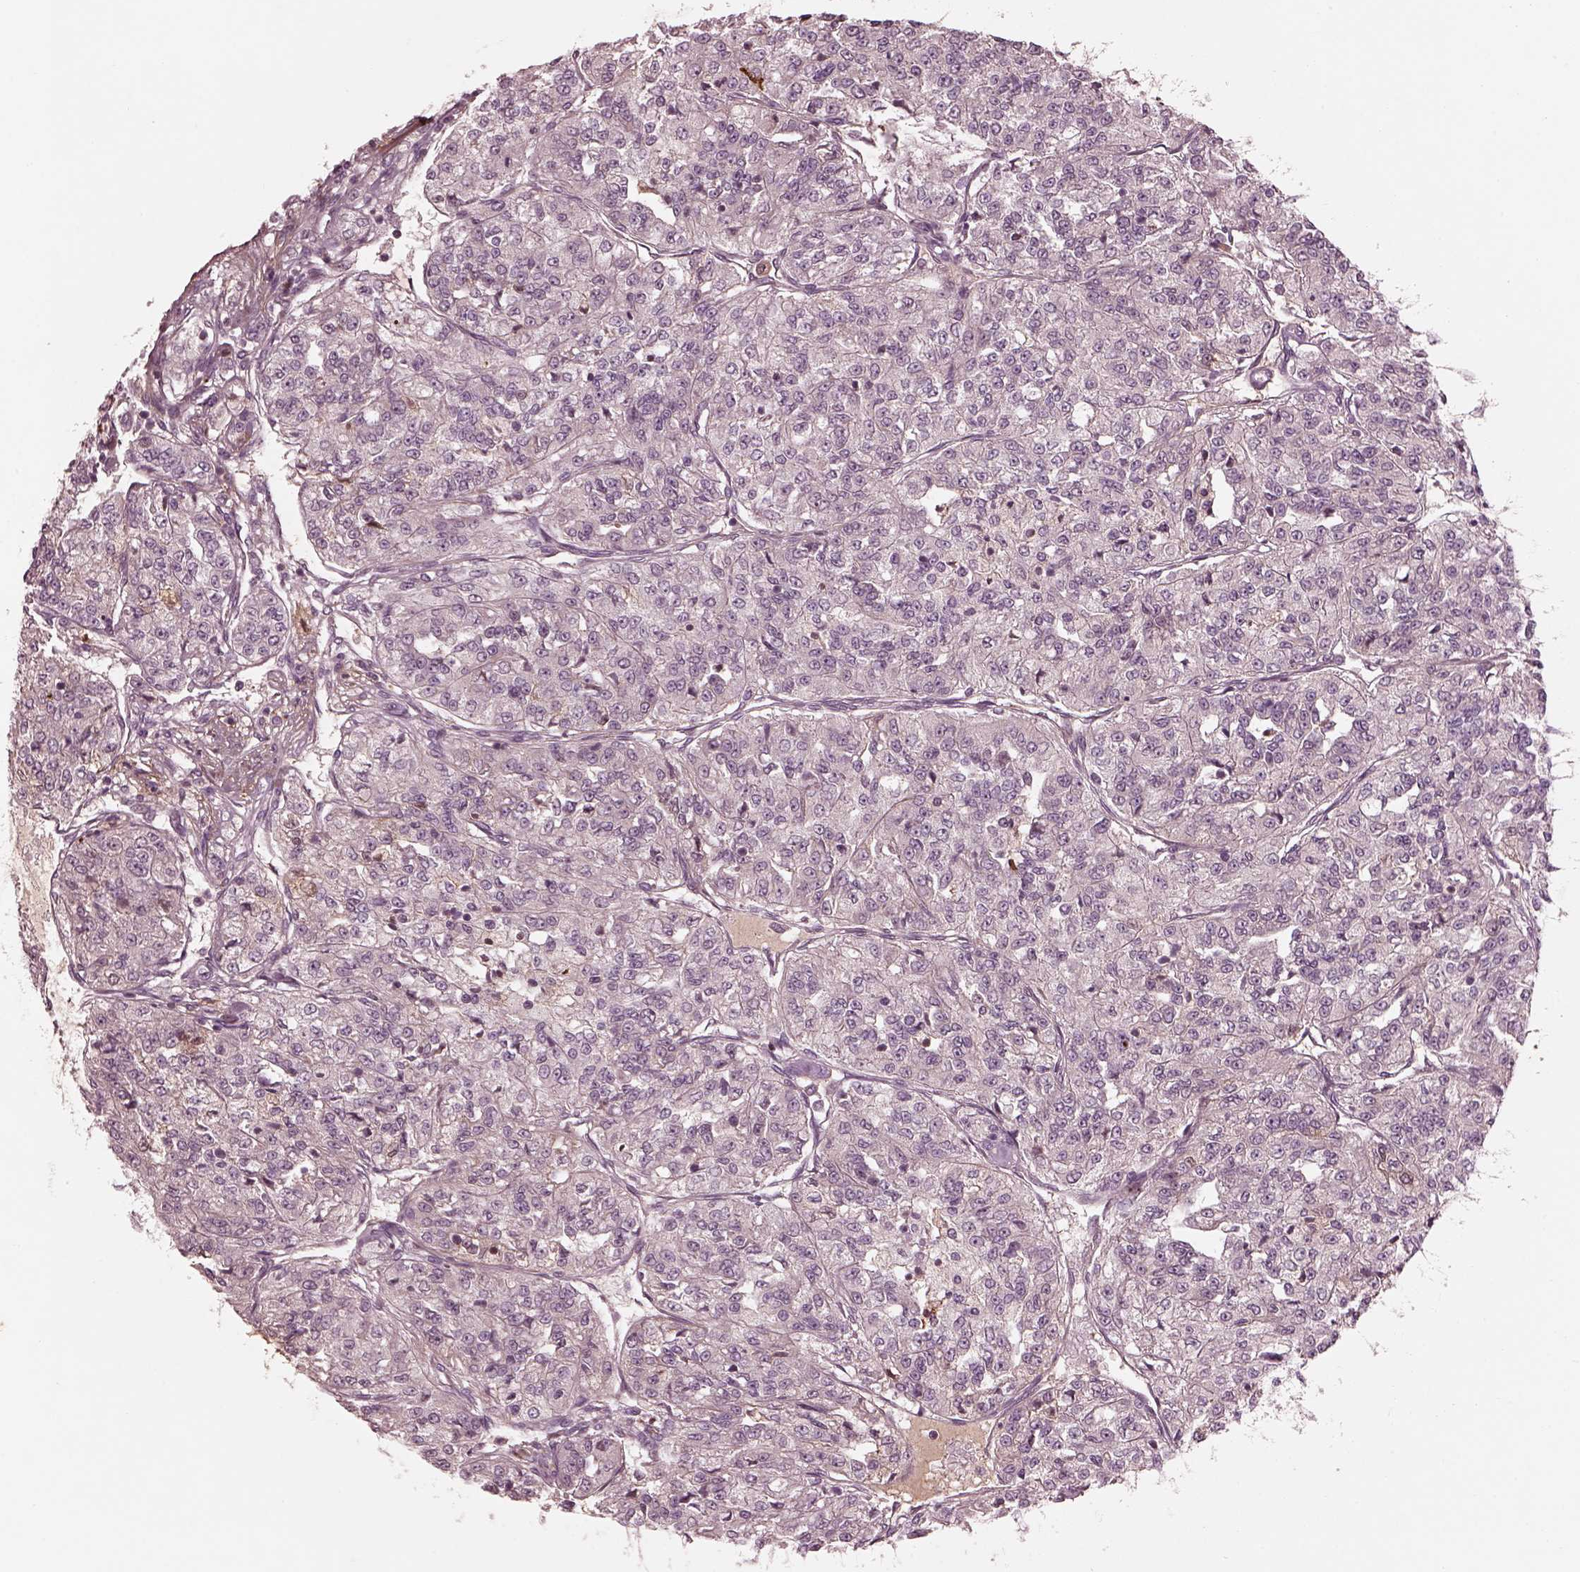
{"staining": {"intensity": "negative", "quantity": "none", "location": "none"}, "tissue": "renal cancer", "cell_type": "Tumor cells", "image_type": "cancer", "snomed": [{"axis": "morphology", "description": "Adenocarcinoma, NOS"}, {"axis": "topography", "description": "Kidney"}], "caption": "A micrograph of renal adenocarcinoma stained for a protein exhibits no brown staining in tumor cells. (DAB (3,3'-diaminobenzidine) immunohistochemistry, high magnification).", "gene": "EFEMP1", "patient": {"sex": "female", "age": 63}}